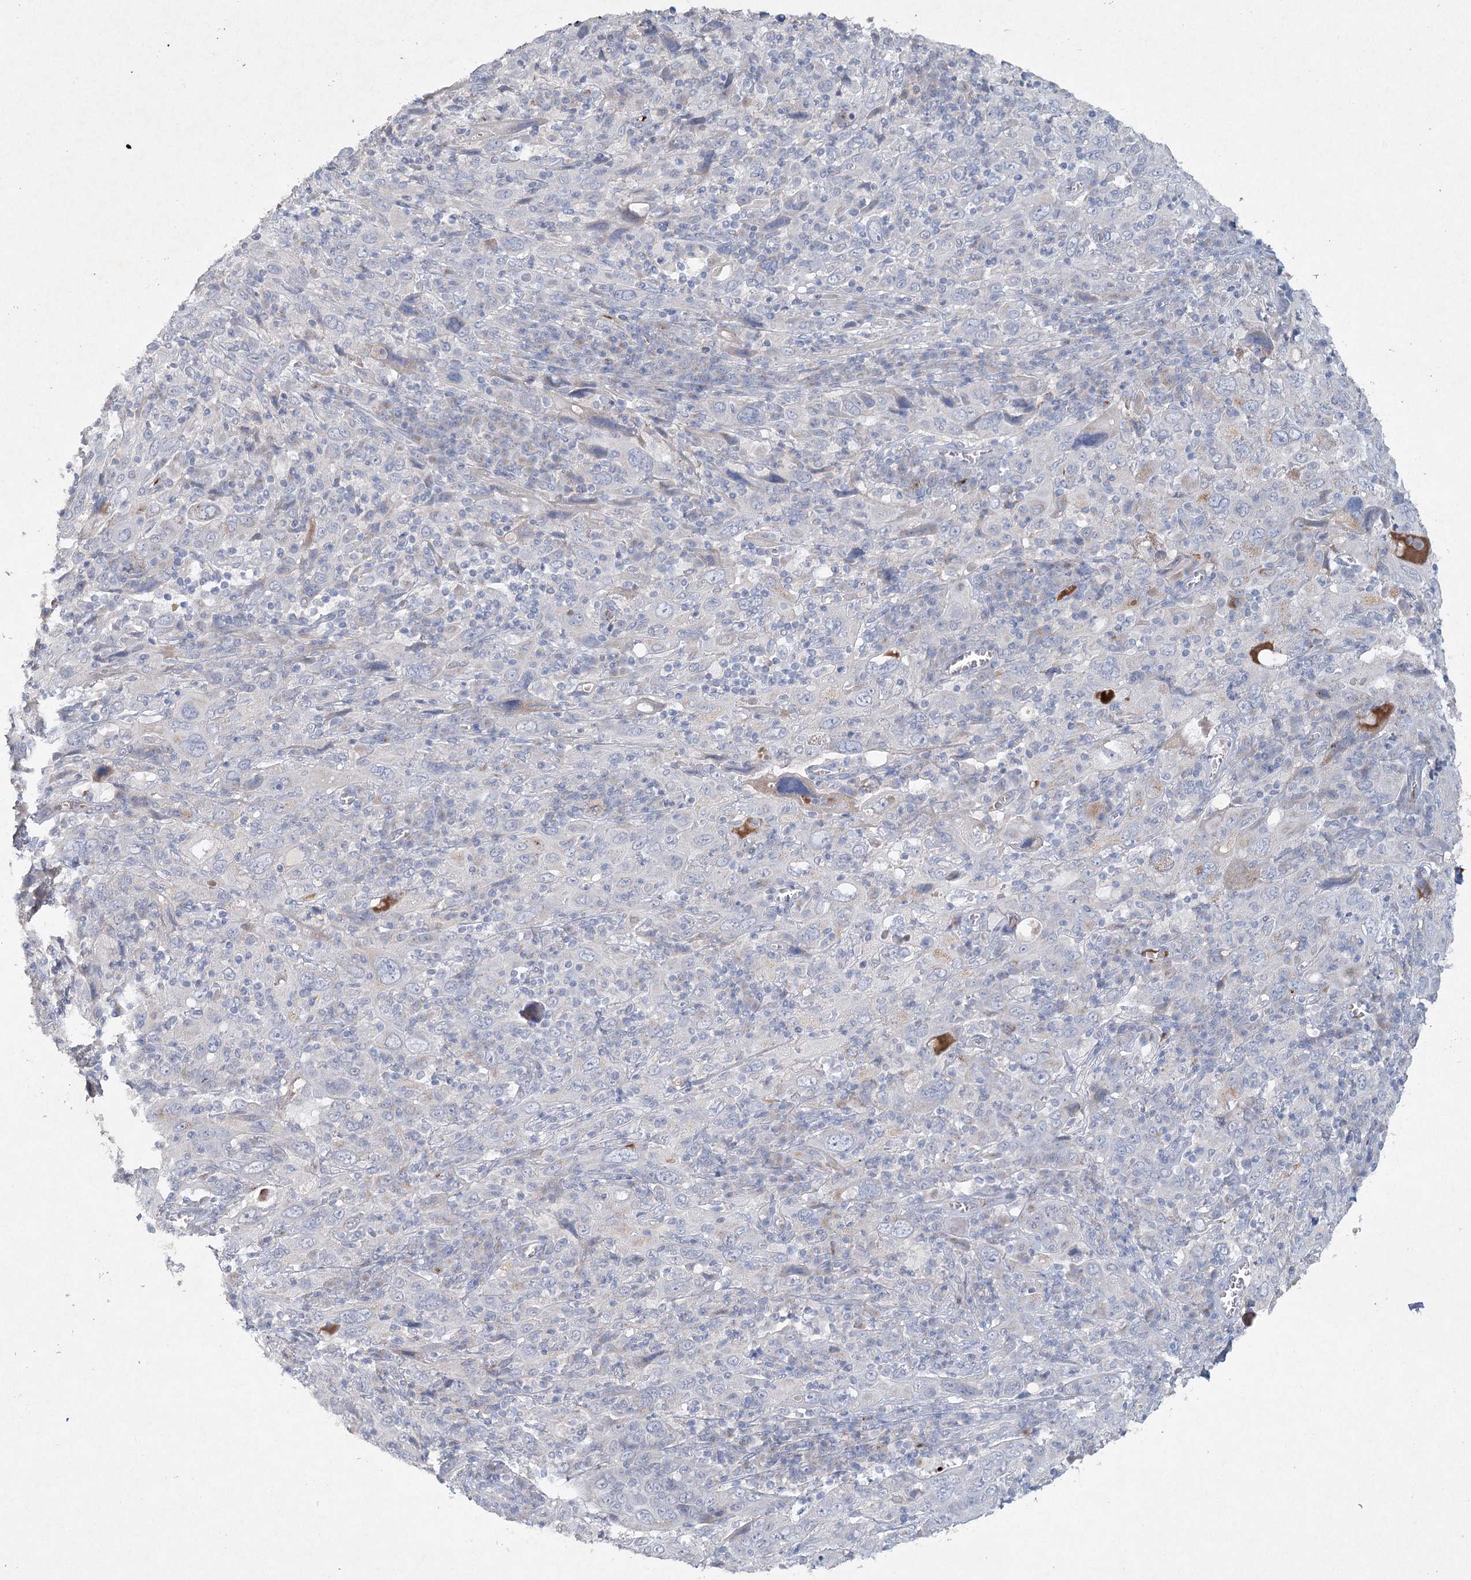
{"staining": {"intensity": "negative", "quantity": "none", "location": "none"}, "tissue": "cervical cancer", "cell_type": "Tumor cells", "image_type": "cancer", "snomed": [{"axis": "morphology", "description": "Squamous cell carcinoma, NOS"}, {"axis": "topography", "description": "Cervix"}], "caption": "A high-resolution image shows immunohistochemistry staining of cervical cancer, which displays no significant expression in tumor cells.", "gene": "RFX6", "patient": {"sex": "female", "age": 46}}